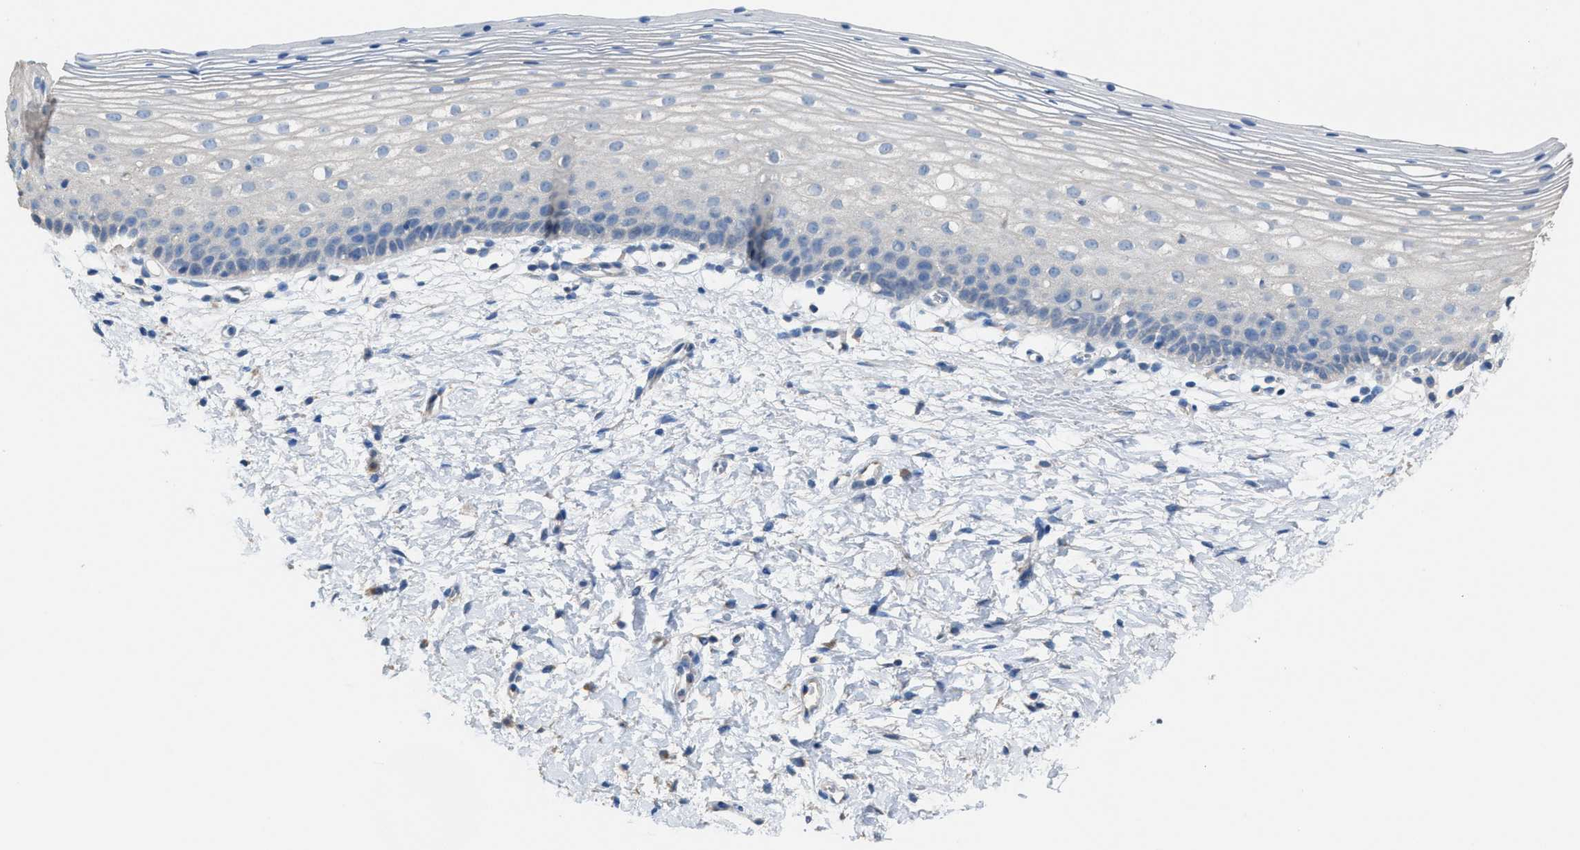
{"staining": {"intensity": "weak", "quantity": "<25%", "location": "cytoplasmic/membranous"}, "tissue": "cervix", "cell_type": "Glandular cells", "image_type": "normal", "snomed": [{"axis": "morphology", "description": "Normal tissue, NOS"}, {"axis": "topography", "description": "Cervix"}], "caption": "DAB immunohistochemical staining of unremarkable cervix exhibits no significant staining in glandular cells. Nuclei are stained in blue.", "gene": "NQO2", "patient": {"sex": "female", "age": 72}}